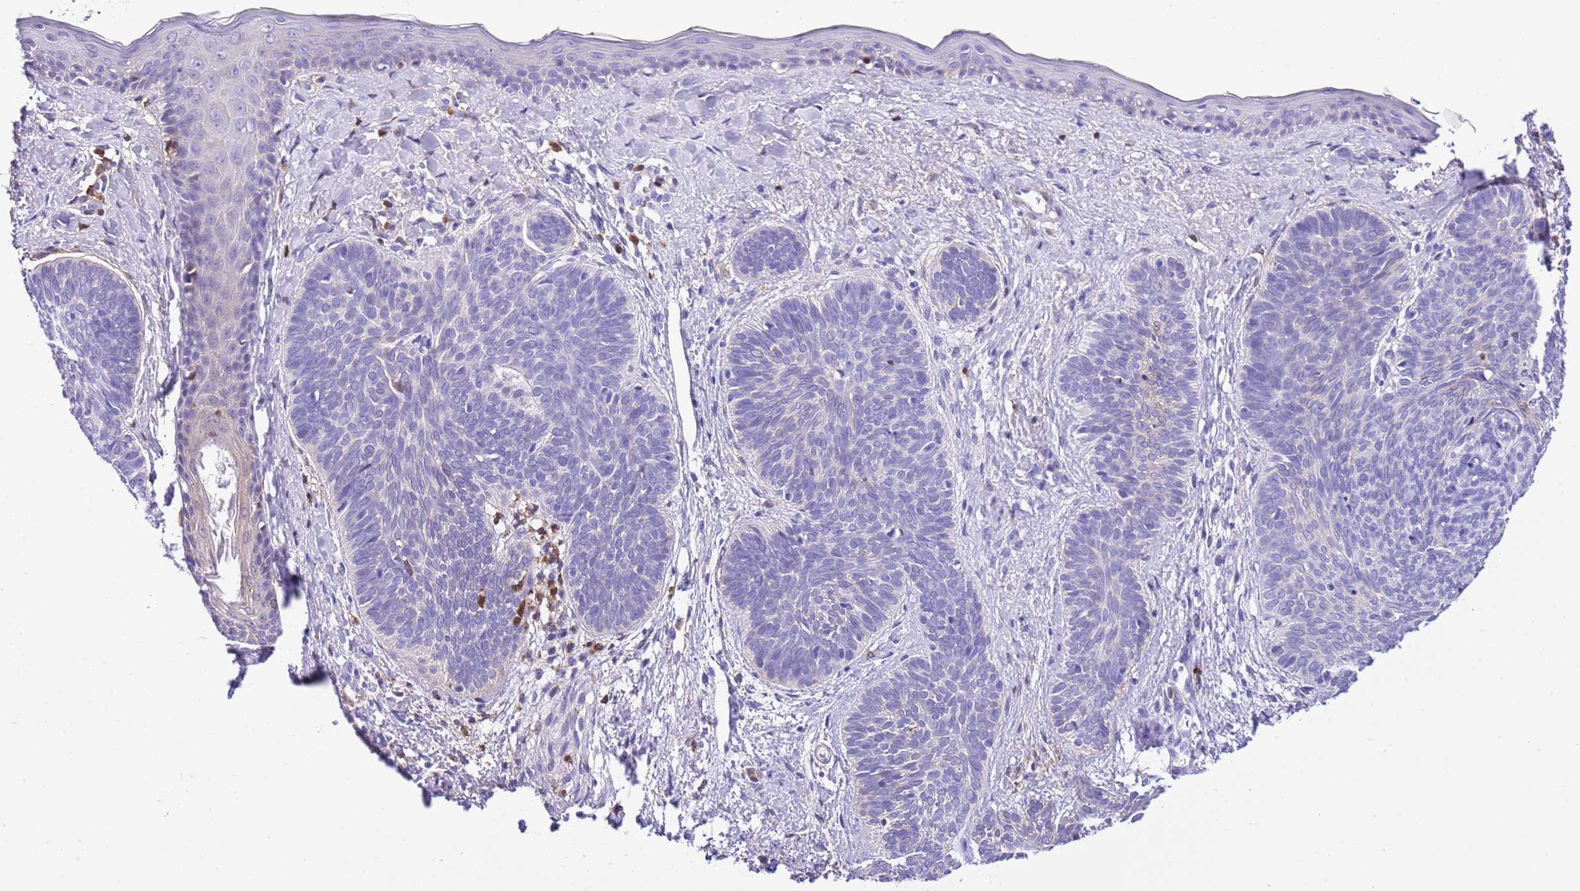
{"staining": {"intensity": "weak", "quantity": "<25%", "location": "cytoplasmic/membranous"}, "tissue": "skin cancer", "cell_type": "Tumor cells", "image_type": "cancer", "snomed": [{"axis": "morphology", "description": "Basal cell carcinoma"}, {"axis": "topography", "description": "Skin"}], "caption": "Immunohistochemical staining of human skin cancer (basal cell carcinoma) displays no significant expression in tumor cells.", "gene": "CNN2", "patient": {"sex": "female", "age": 81}}